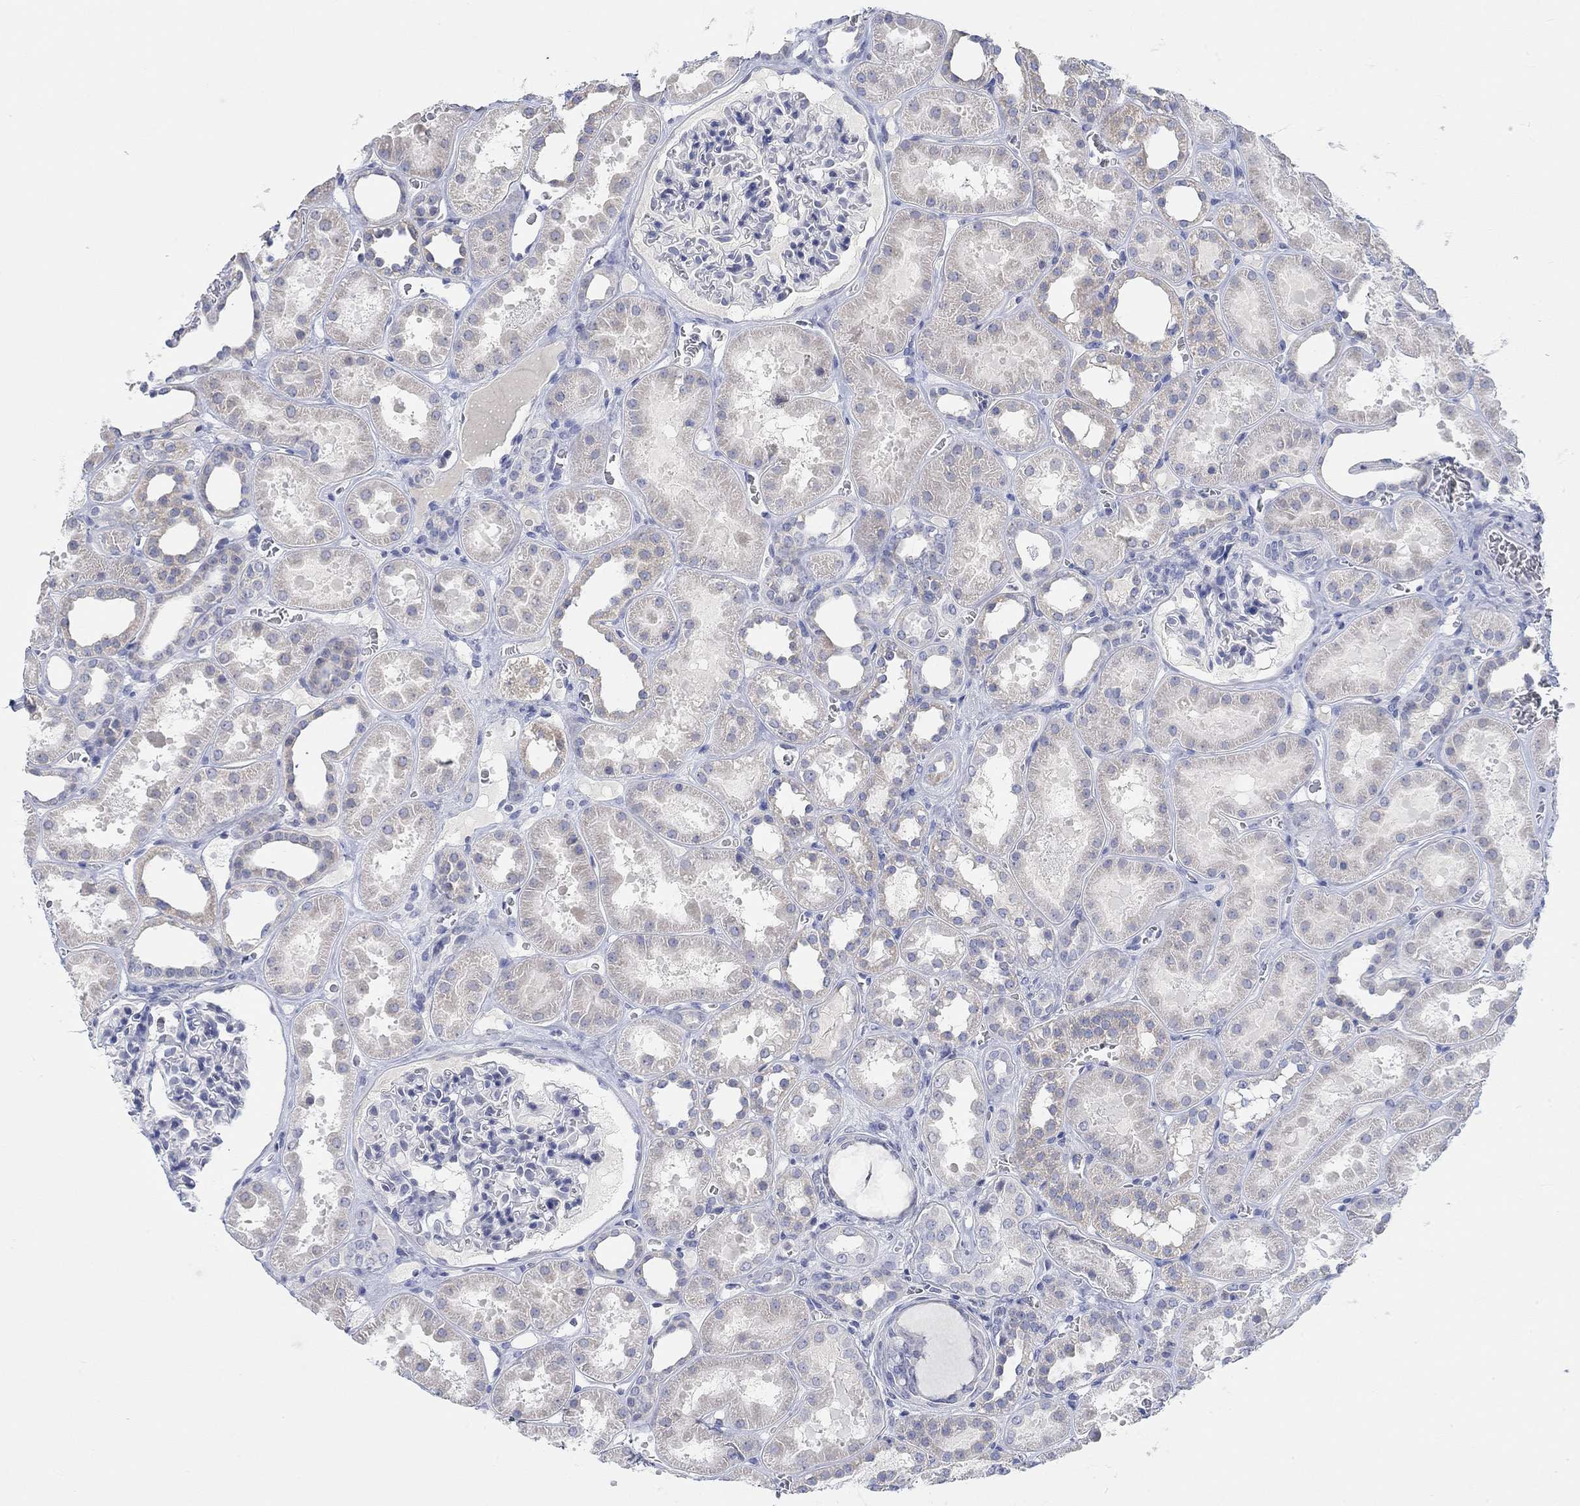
{"staining": {"intensity": "negative", "quantity": "none", "location": "none"}, "tissue": "kidney", "cell_type": "Cells in glomeruli", "image_type": "normal", "snomed": [{"axis": "morphology", "description": "Normal tissue, NOS"}, {"axis": "topography", "description": "Kidney"}], "caption": "The immunohistochemistry micrograph has no significant positivity in cells in glomeruli of kidney. (DAB immunohistochemistry (IHC) visualized using brightfield microscopy, high magnification).", "gene": "ATP6V1E2", "patient": {"sex": "female", "age": 41}}